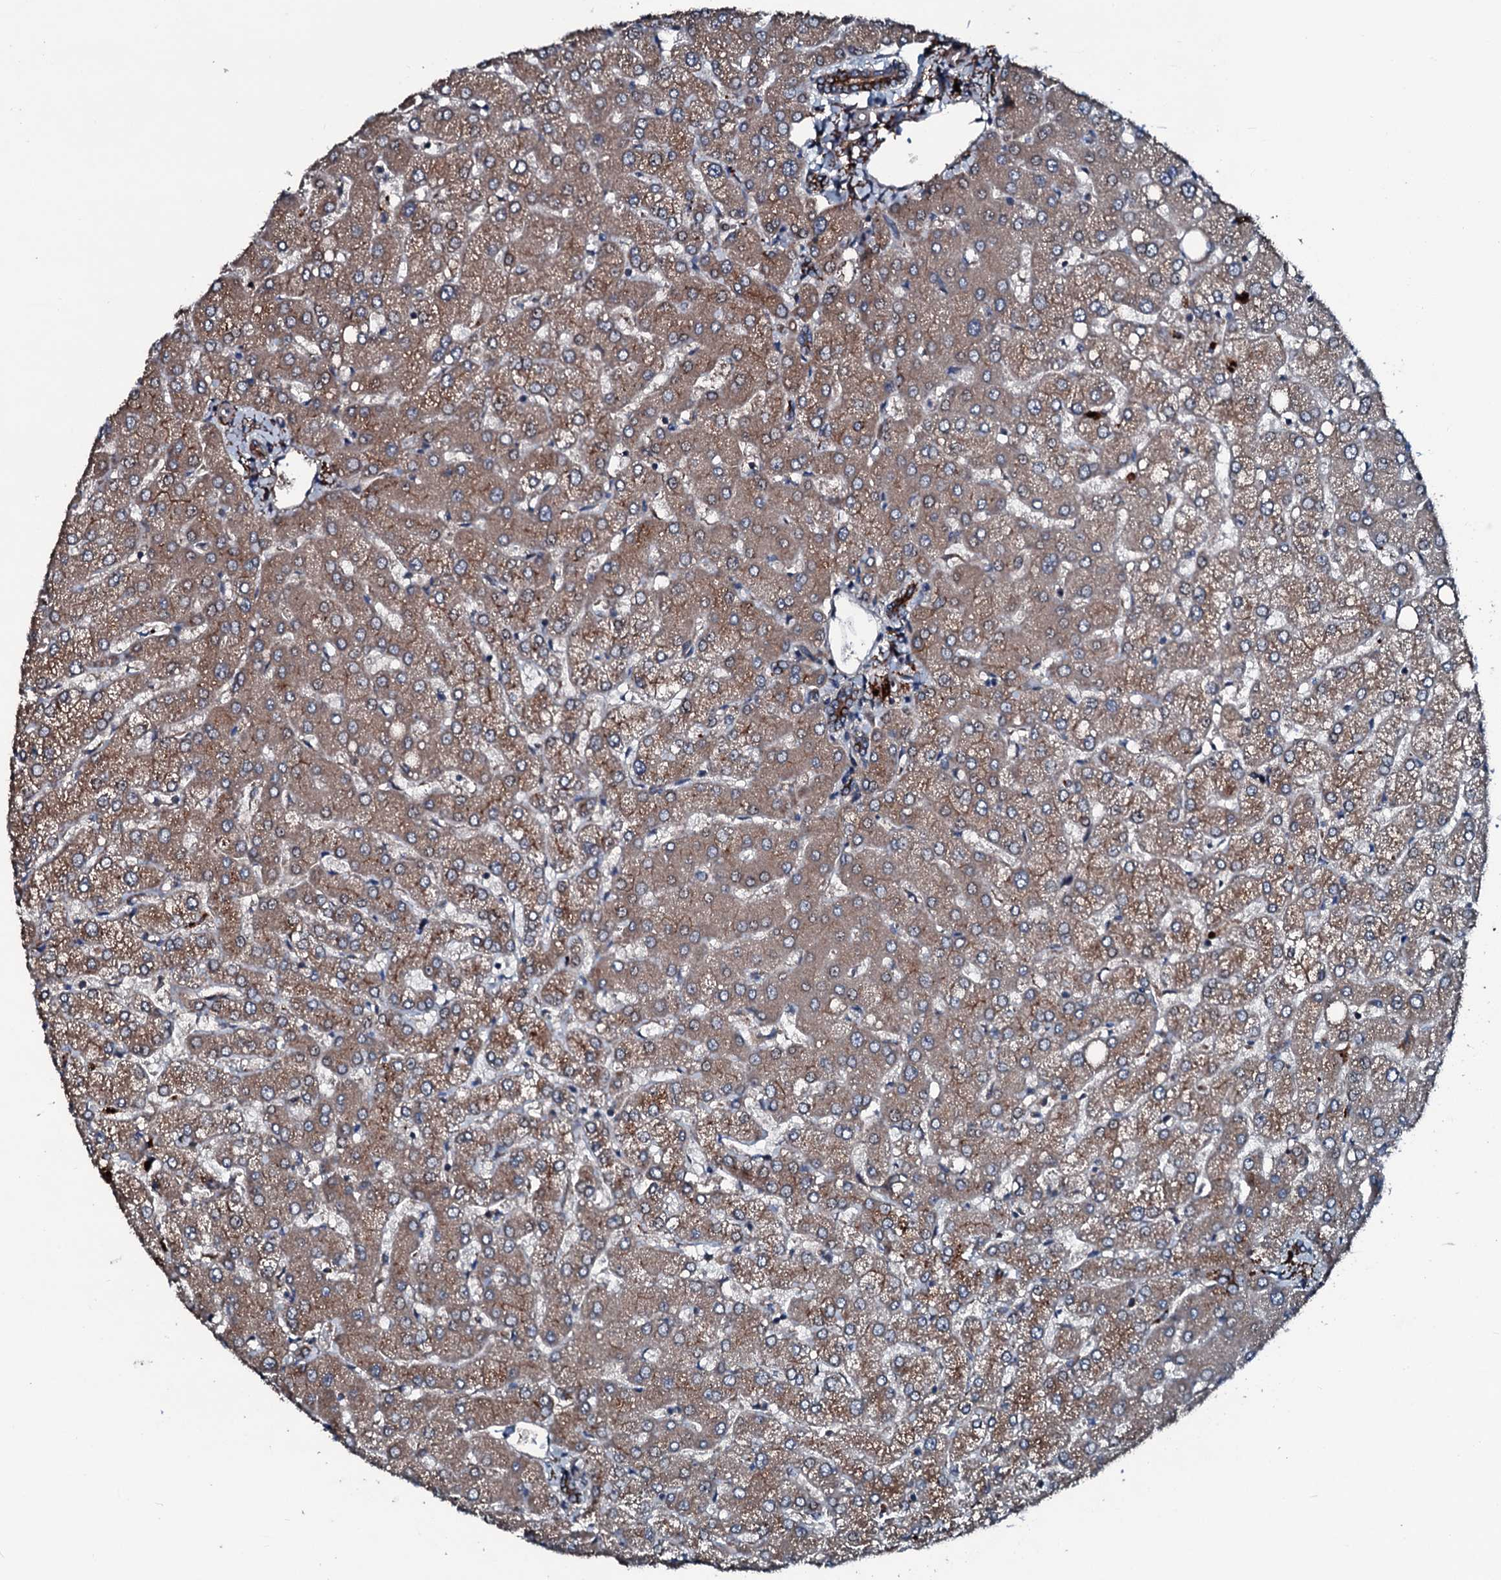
{"staining": {"intensity": "strong", "quantity": ">75%", "location": "cytoplasmic/membranous"}, "tissue": "liver", "cell_type": "Cholangiocytes", "image_type": "normal", "snomed": [{"axis": "morphology", "description": "Normal tissue, NOS"}, {"axis": "topography", "description": "Liver"}], "caption": "Immunohistochemical staining of benign liver displays >75% levels of strong cytoplasmic/membranous protein positivity in approximately >75% of cholangiocytes. The protein is stained brown, and the nuclei are stained in blue (DAB (3,3'-diaminobenzidine) IHC with brightfield microscopy, high magnification).", "gene": "AARS1", "patient": {"sex": "female", "age": 54}}